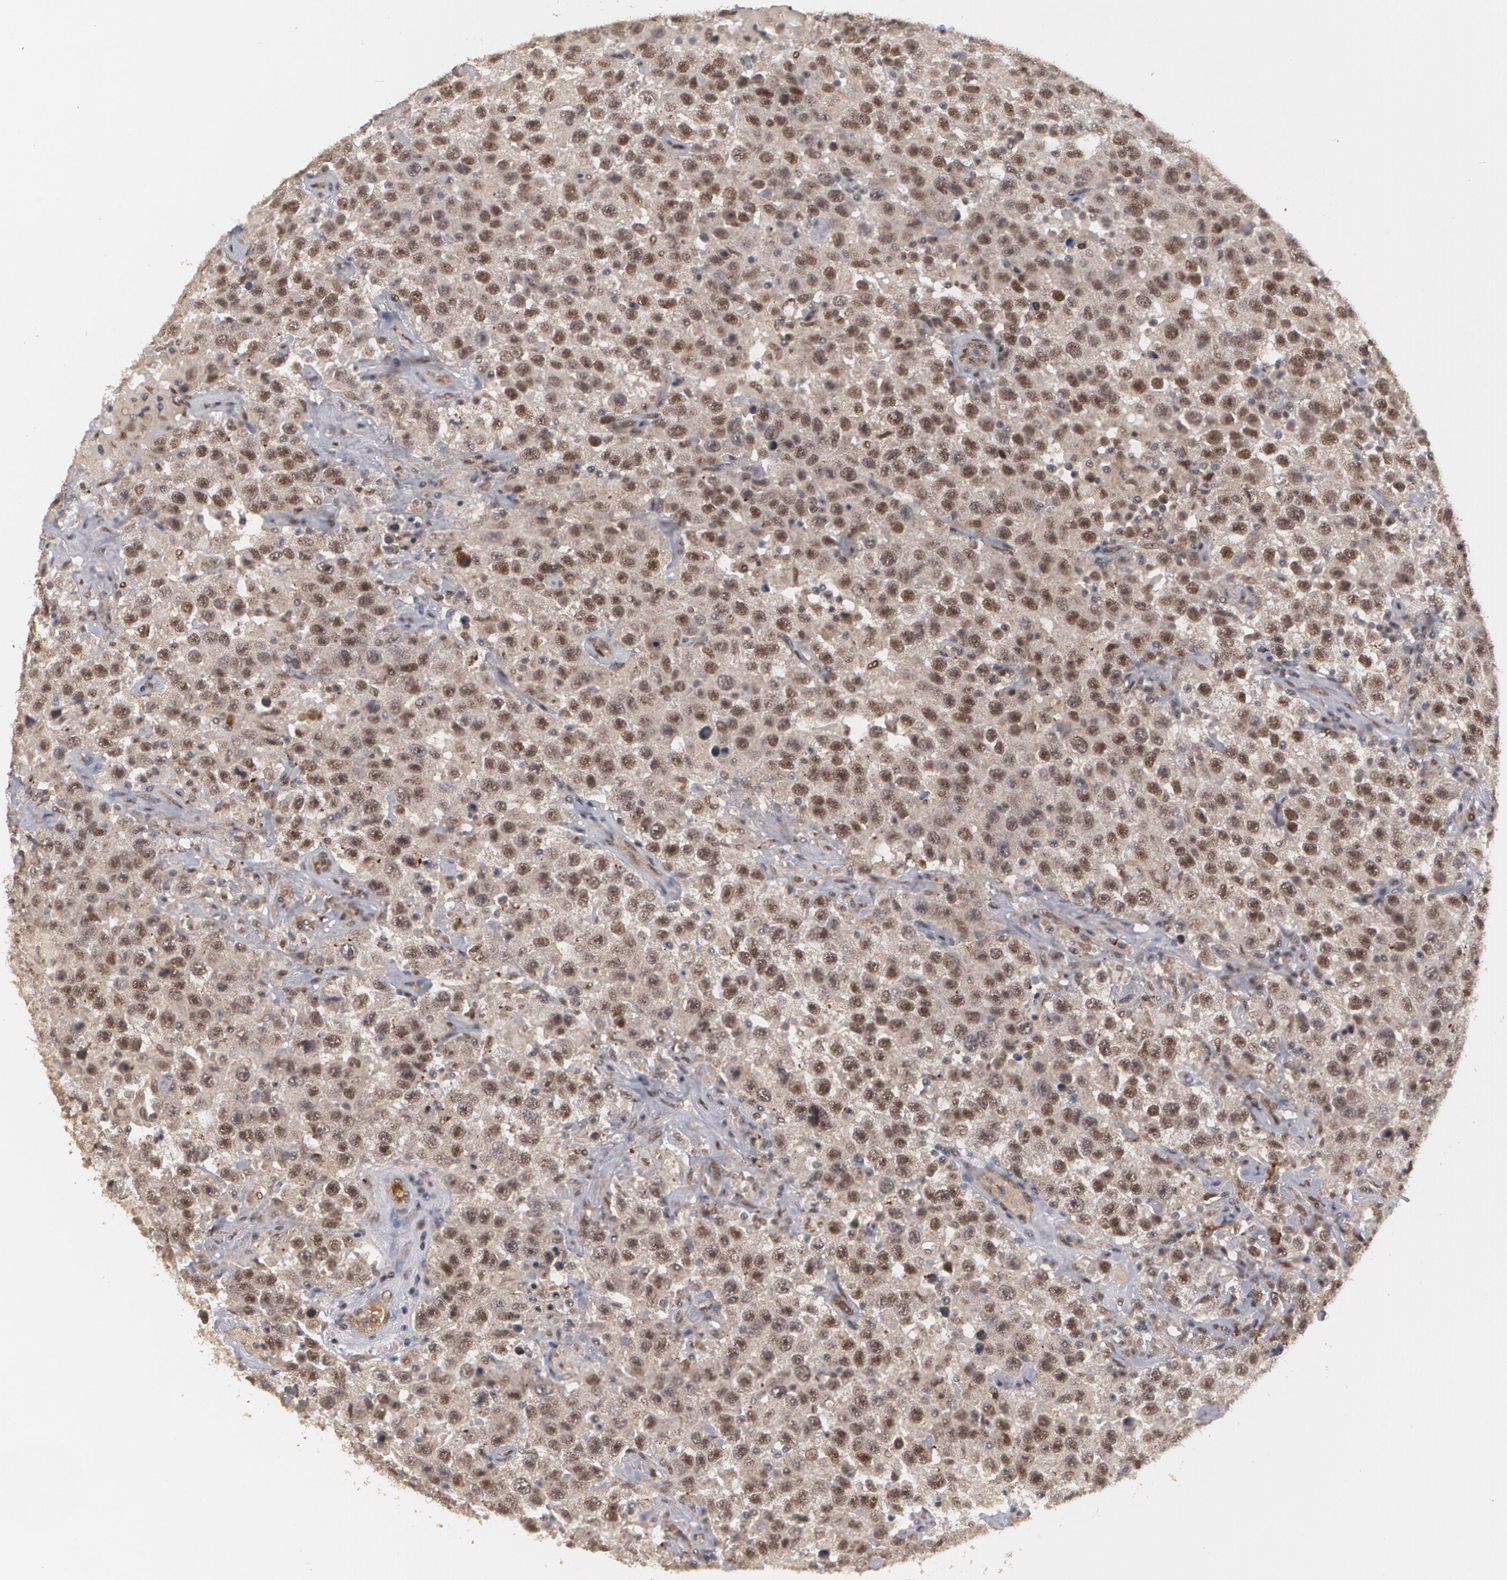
{"staining": {"intensity": "moderate", "quantity": ">75%", "location": "nuclear"}, "tissue": "testis cancer", "cell_type": "Tumor cells", "image_type": "cancer", "snomed": [{"axis": "morphology", "description": "Seminoma, NOS"}, {"axis": "topography", "description": "Testis"}], "caption": "Protein expression analysis of testis cancer (seminoma) demonstrates moderate nuclear staining in approximately >75% of tumor cells. Nuclei are stained in blue.", "gene": "INTS6", "patient": {"sex": "male", "age": 41}}